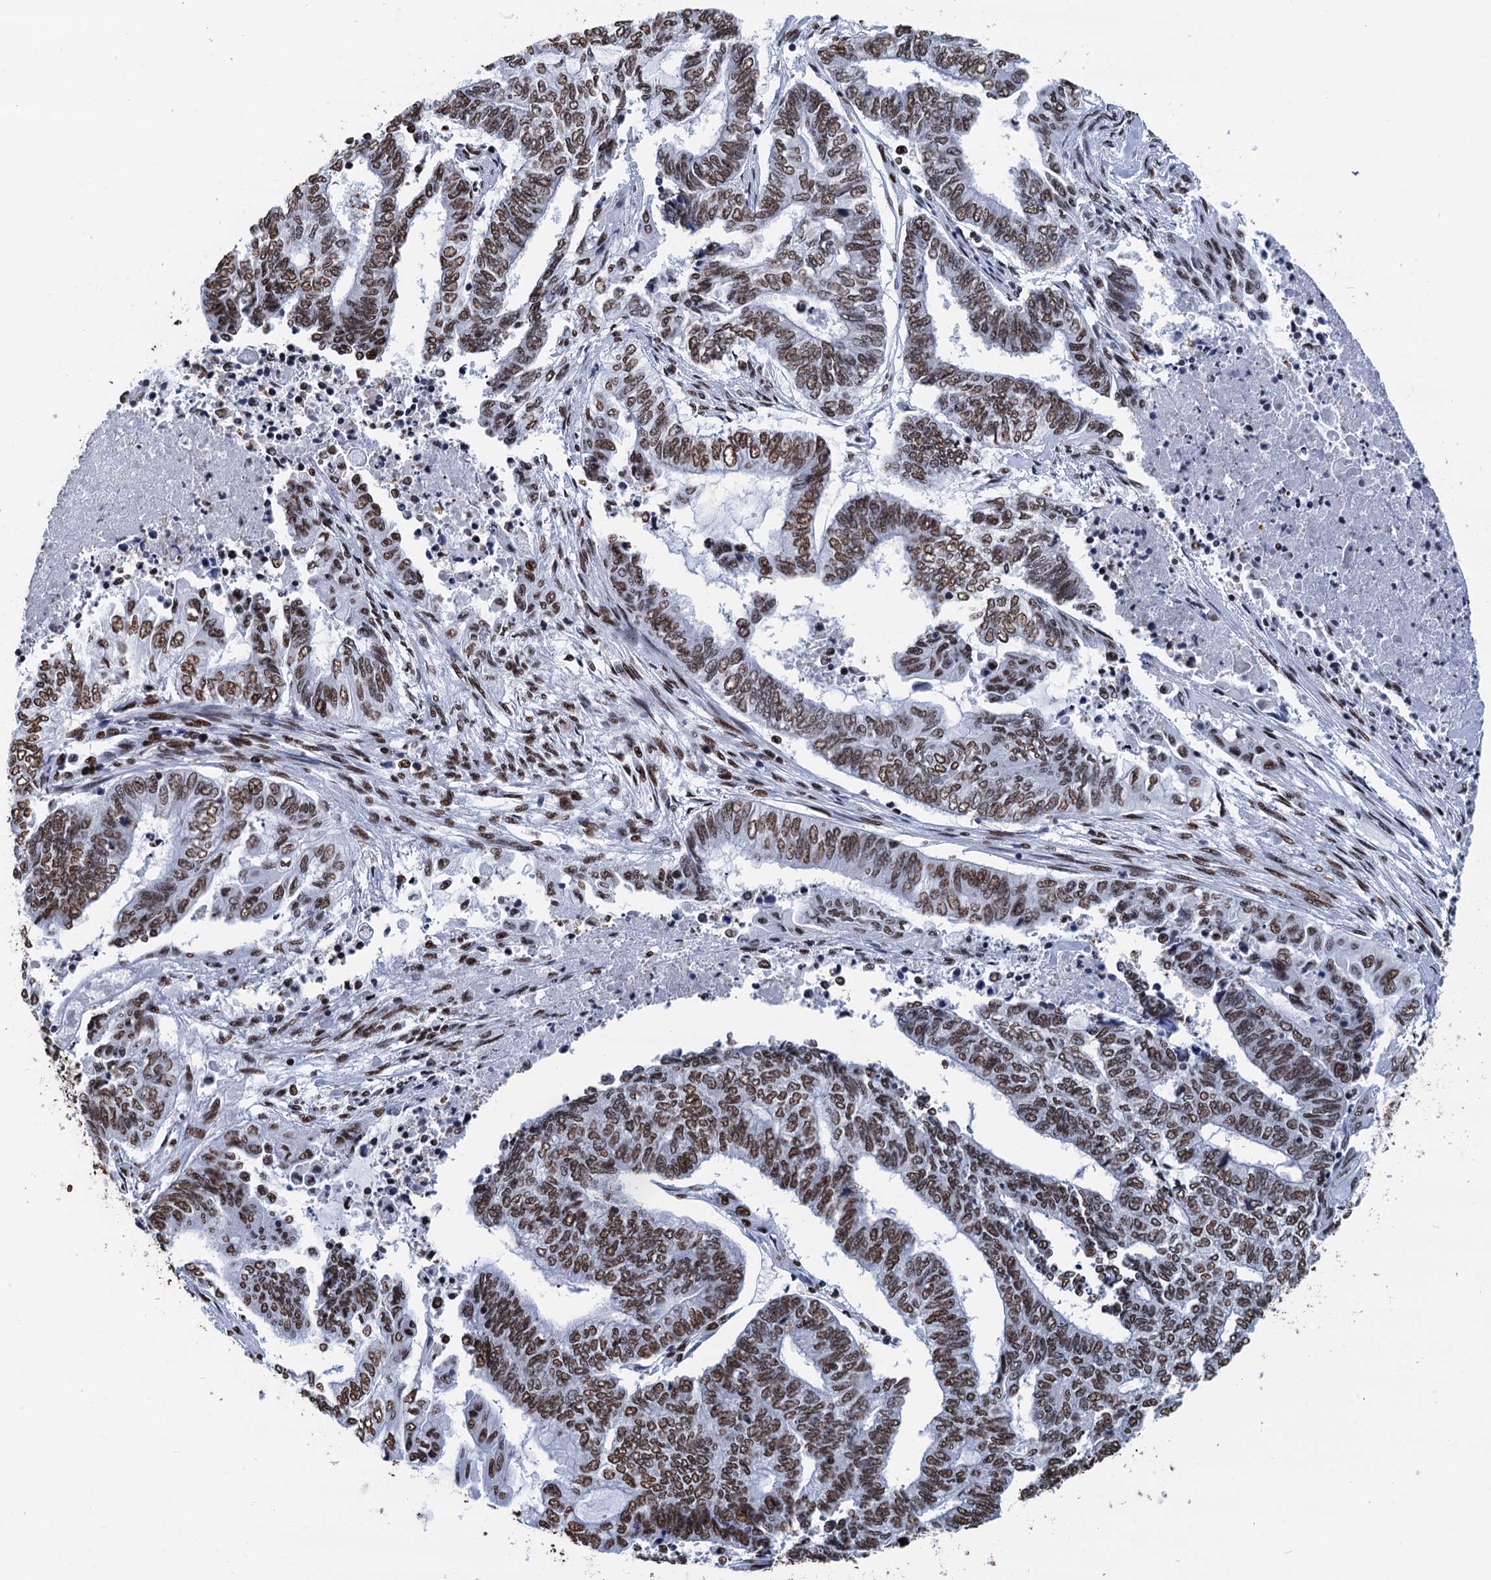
{"staining": {"intensity": "moderate", "quantity": ">75%", "location": "nuclear"}, "tissue": "endometrial cancer", "cell_type": "Tumor cells", "image_type": "cancer", "snomed": [{"axis": "morphology", "description": "Adenocarcinoma, NOS"}, {"axis": "topography", "description": "Uterus"}, {"axis": "topography", "description": "Endometrium"}], "caption": "Immunohistochemical staining of endometrial cancer (adenocarcinoma) demonstrates medium levels of moderate nuclear protein expression in about >75% of tumor cells.", "gene": "UBA2", "patient": {"sex": "female", "age": 70}}